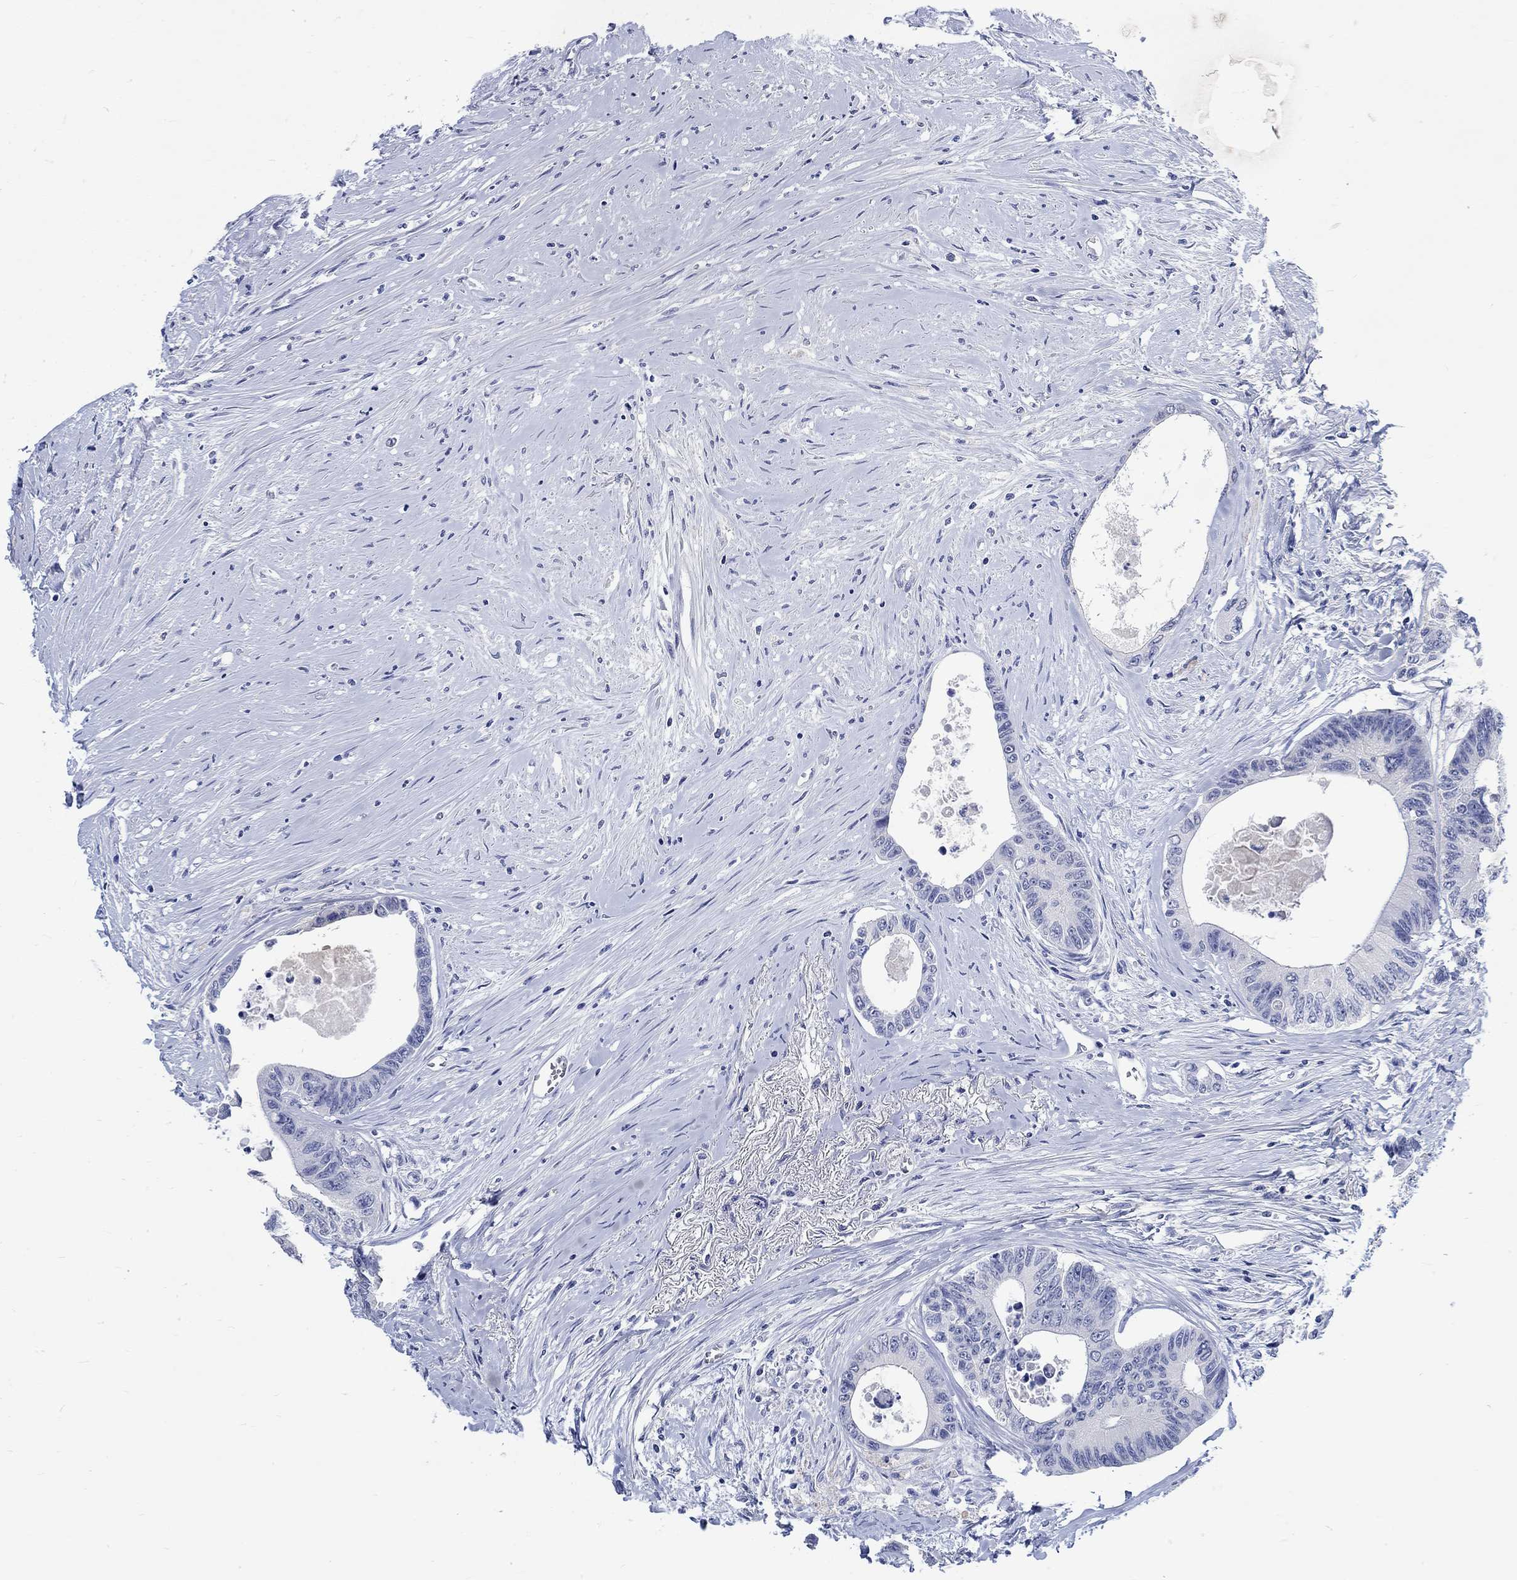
{"staining": {"intensity": "negative", "quantity": "none", "location": "none"}, "tissue": "colorectal cancer", "cell_type": "Tumor cells", "image_type": "cancer", "snomed": [{"axis": "morphology", "description": "Adenocarcinoma, NOS"}, {"axis": "topography", "description": "Rectum"}], "caption": "Tumor cells show no significant staining in adenocarcinoma (colorectal).", "gene": "C4orf47", "patient": {"sex": "male", "age": 59}}